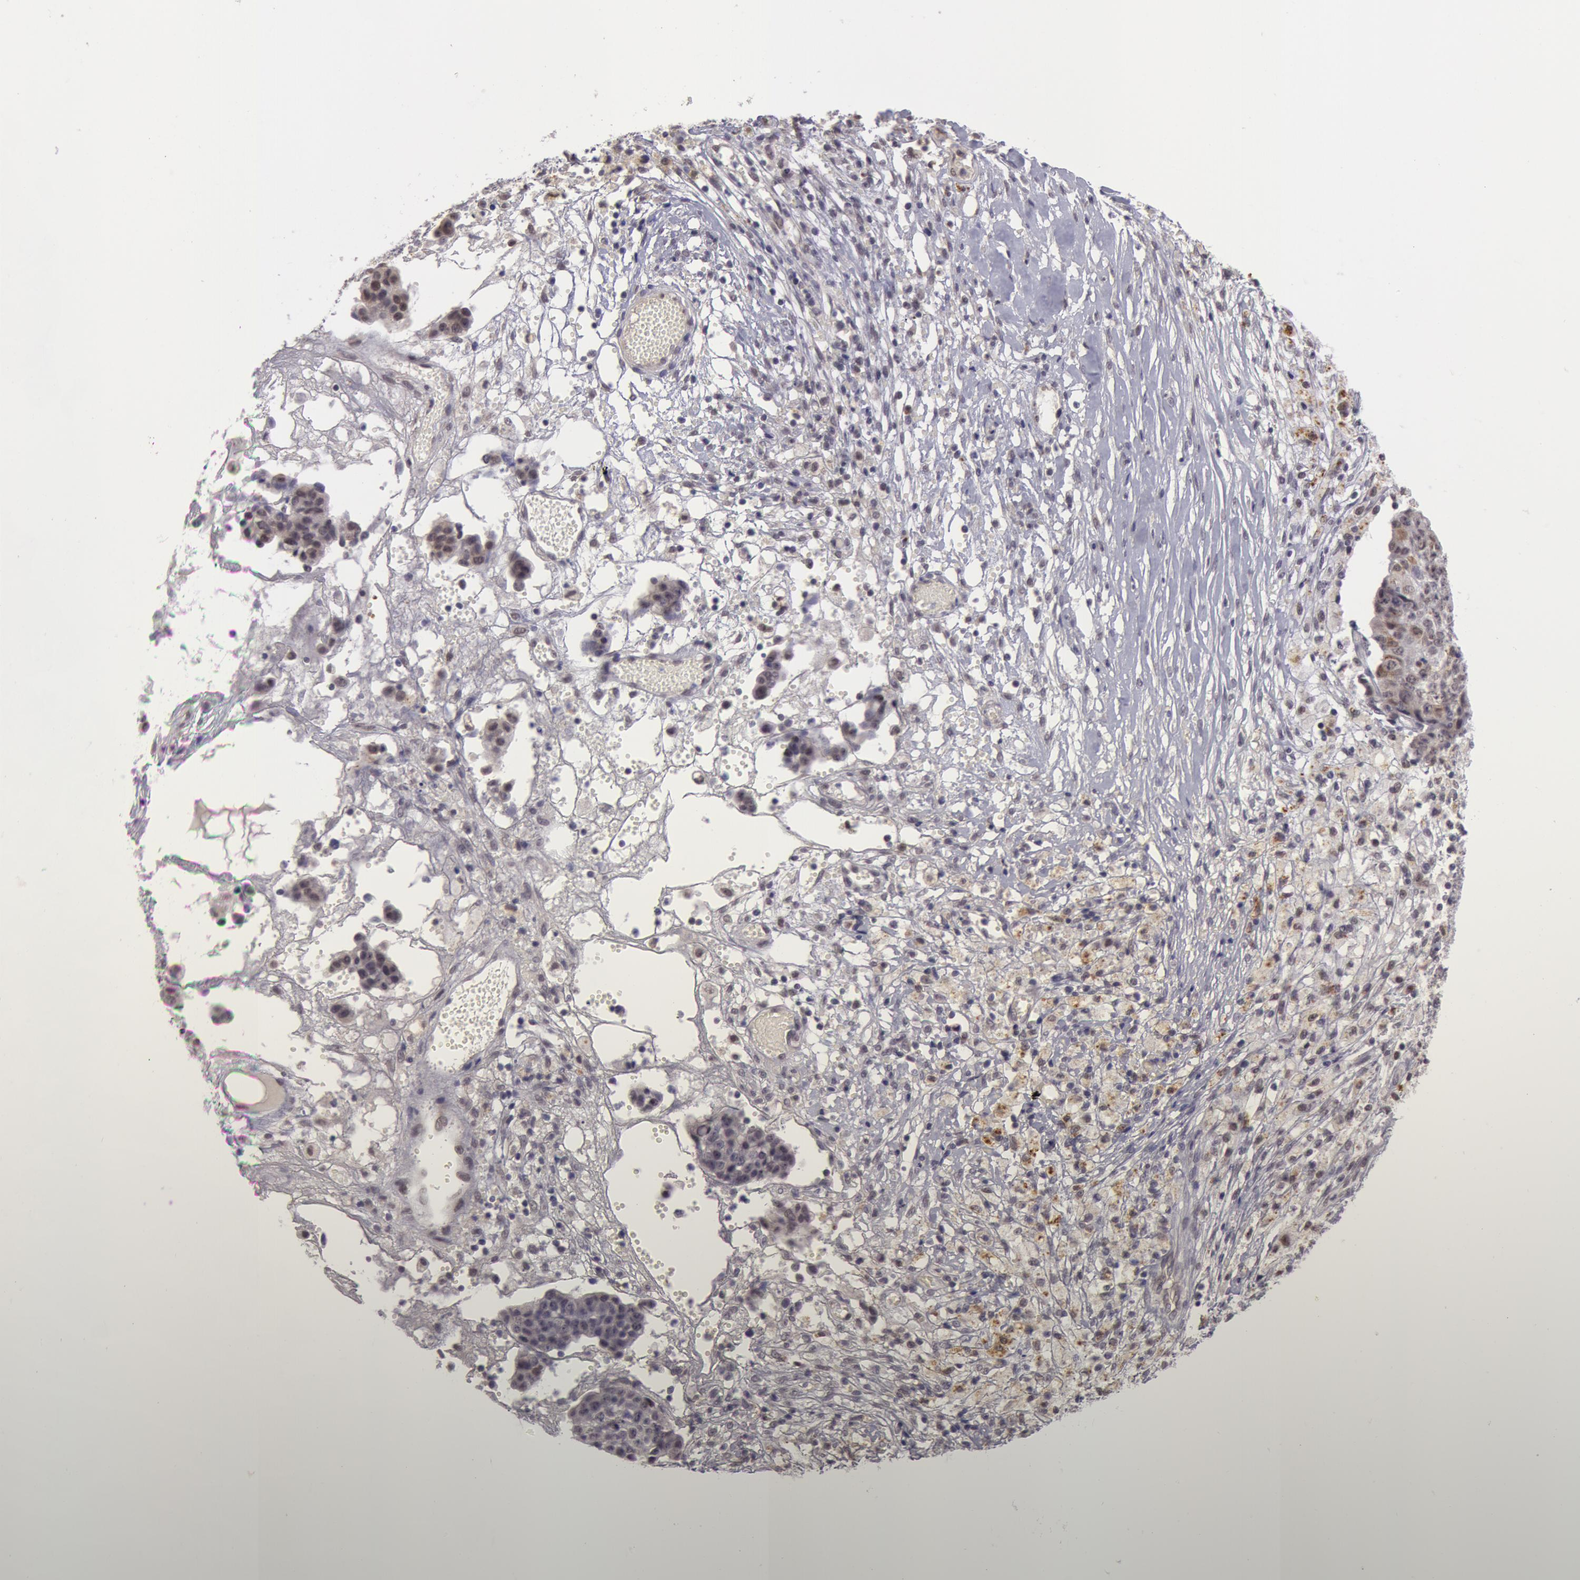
{"staining": {"intensity": "negative", "quantity": "none", "location": "none"}, "tissue": "ovarian cancer", "cell_type": "Tumor cells", "image_type": "cancer", "snomed": [{"axis": "morphology", "description": "Carcinoma, endometroid"}, {"axis": "topography", "description": "Ovary"}], "caption": "Tumor cells are negative for protein expression in human ovarian endometroid carcinoma.", "gene": "VRTN", "patient": {"sex": "female", "age": 42}}